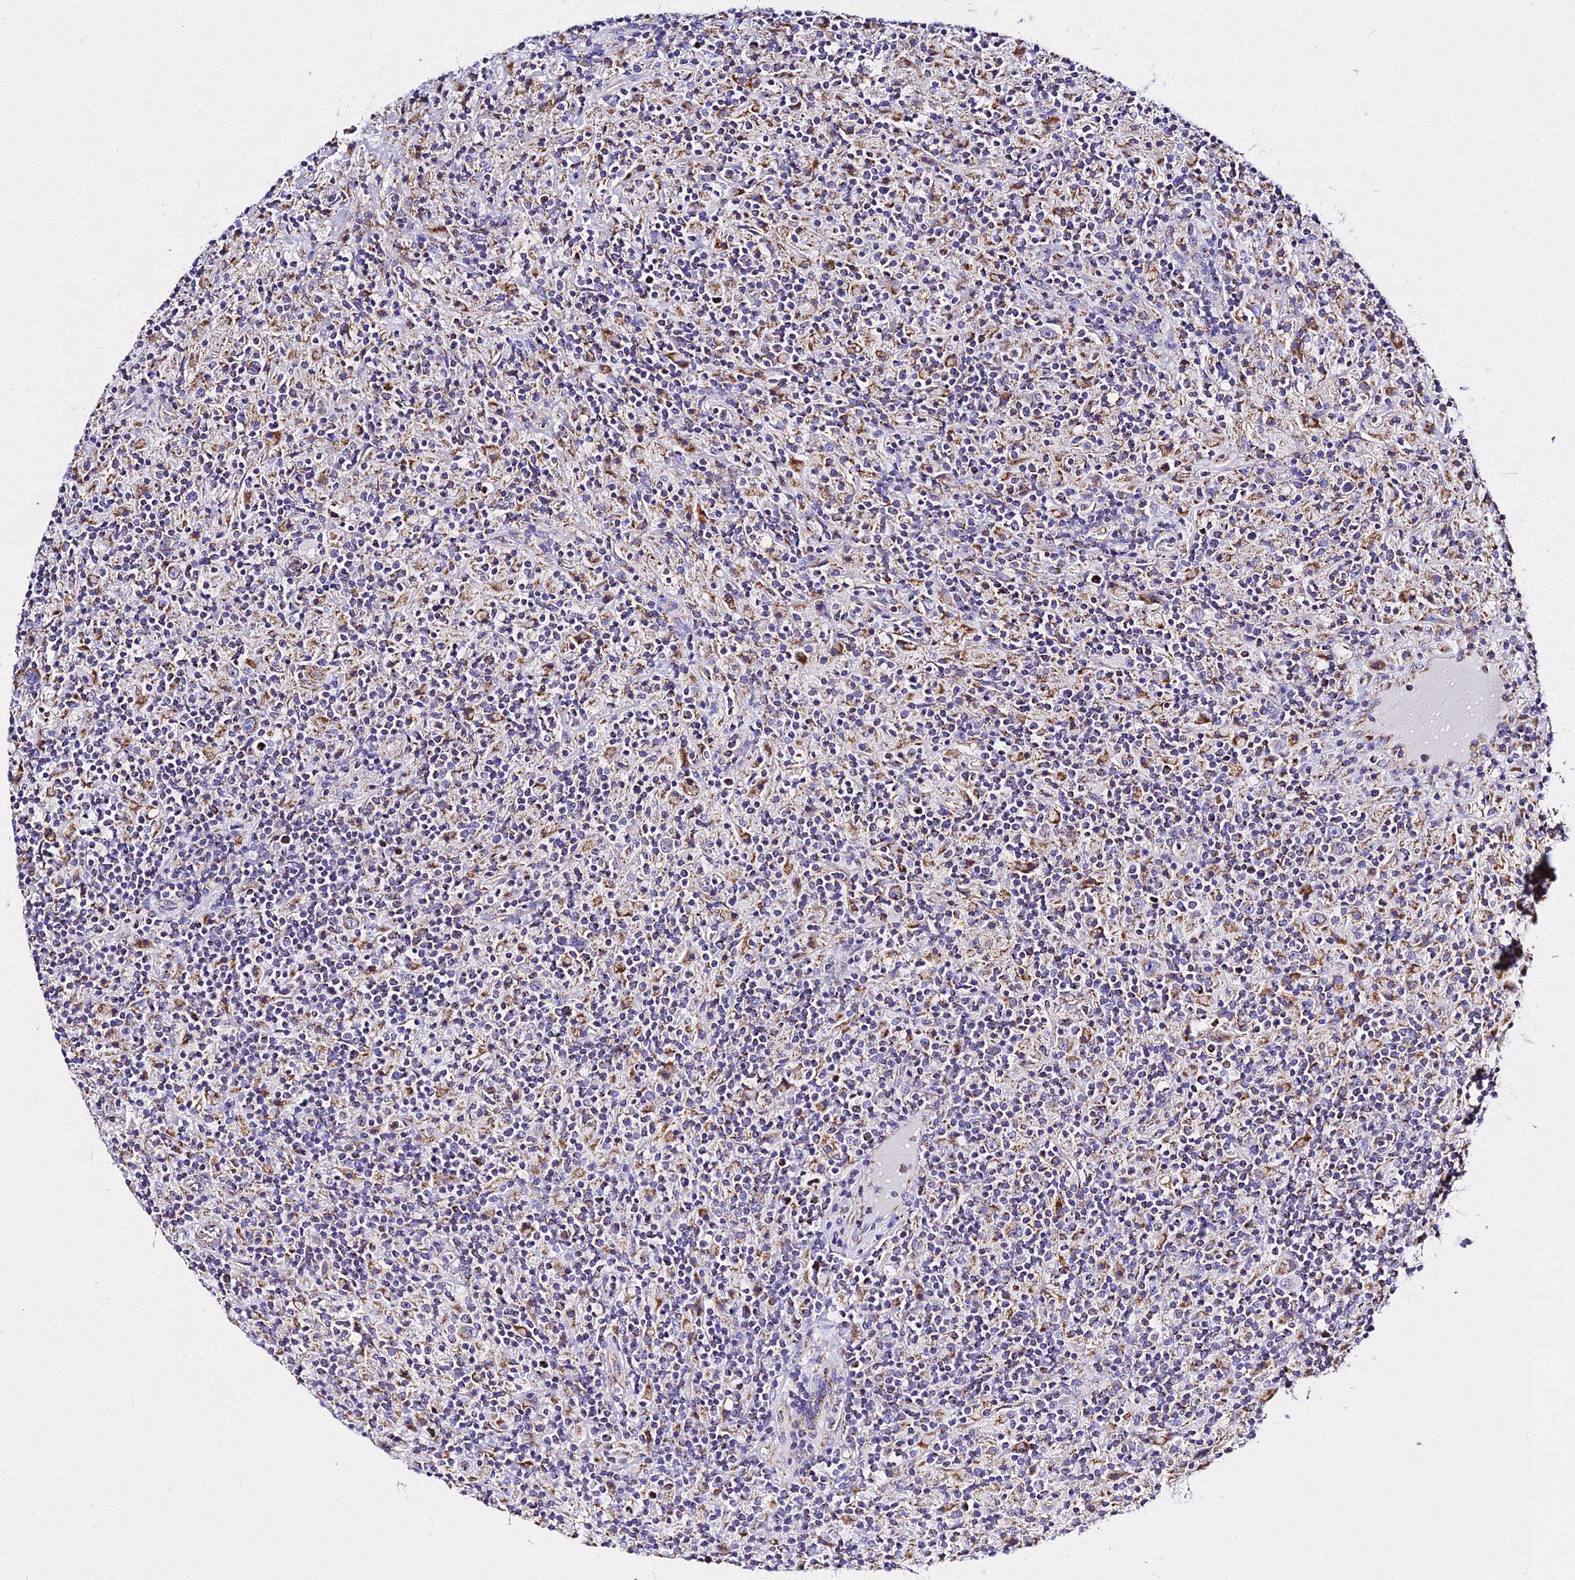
{"staining": {"intensity": "moderate", "quantity": "25%-75%", "location": "cytoplasmic/membranous"}, "tissue": "lymphoma", "cell_type": "Tumor cells", "image_type": "cancer", "snomed": [{"axis": "morphology", "description": "Hodgkin's disease, NOS"}, {"axis": "topography", "description": "Lymph node"}], "caption": "Lymphoma stained with IHC shows moderate cytoplasmic/membranous staining in about 25%-75% of tumor cells.", "gene": "ZNF573", "patient": {"sex": "male", "age": 70}}